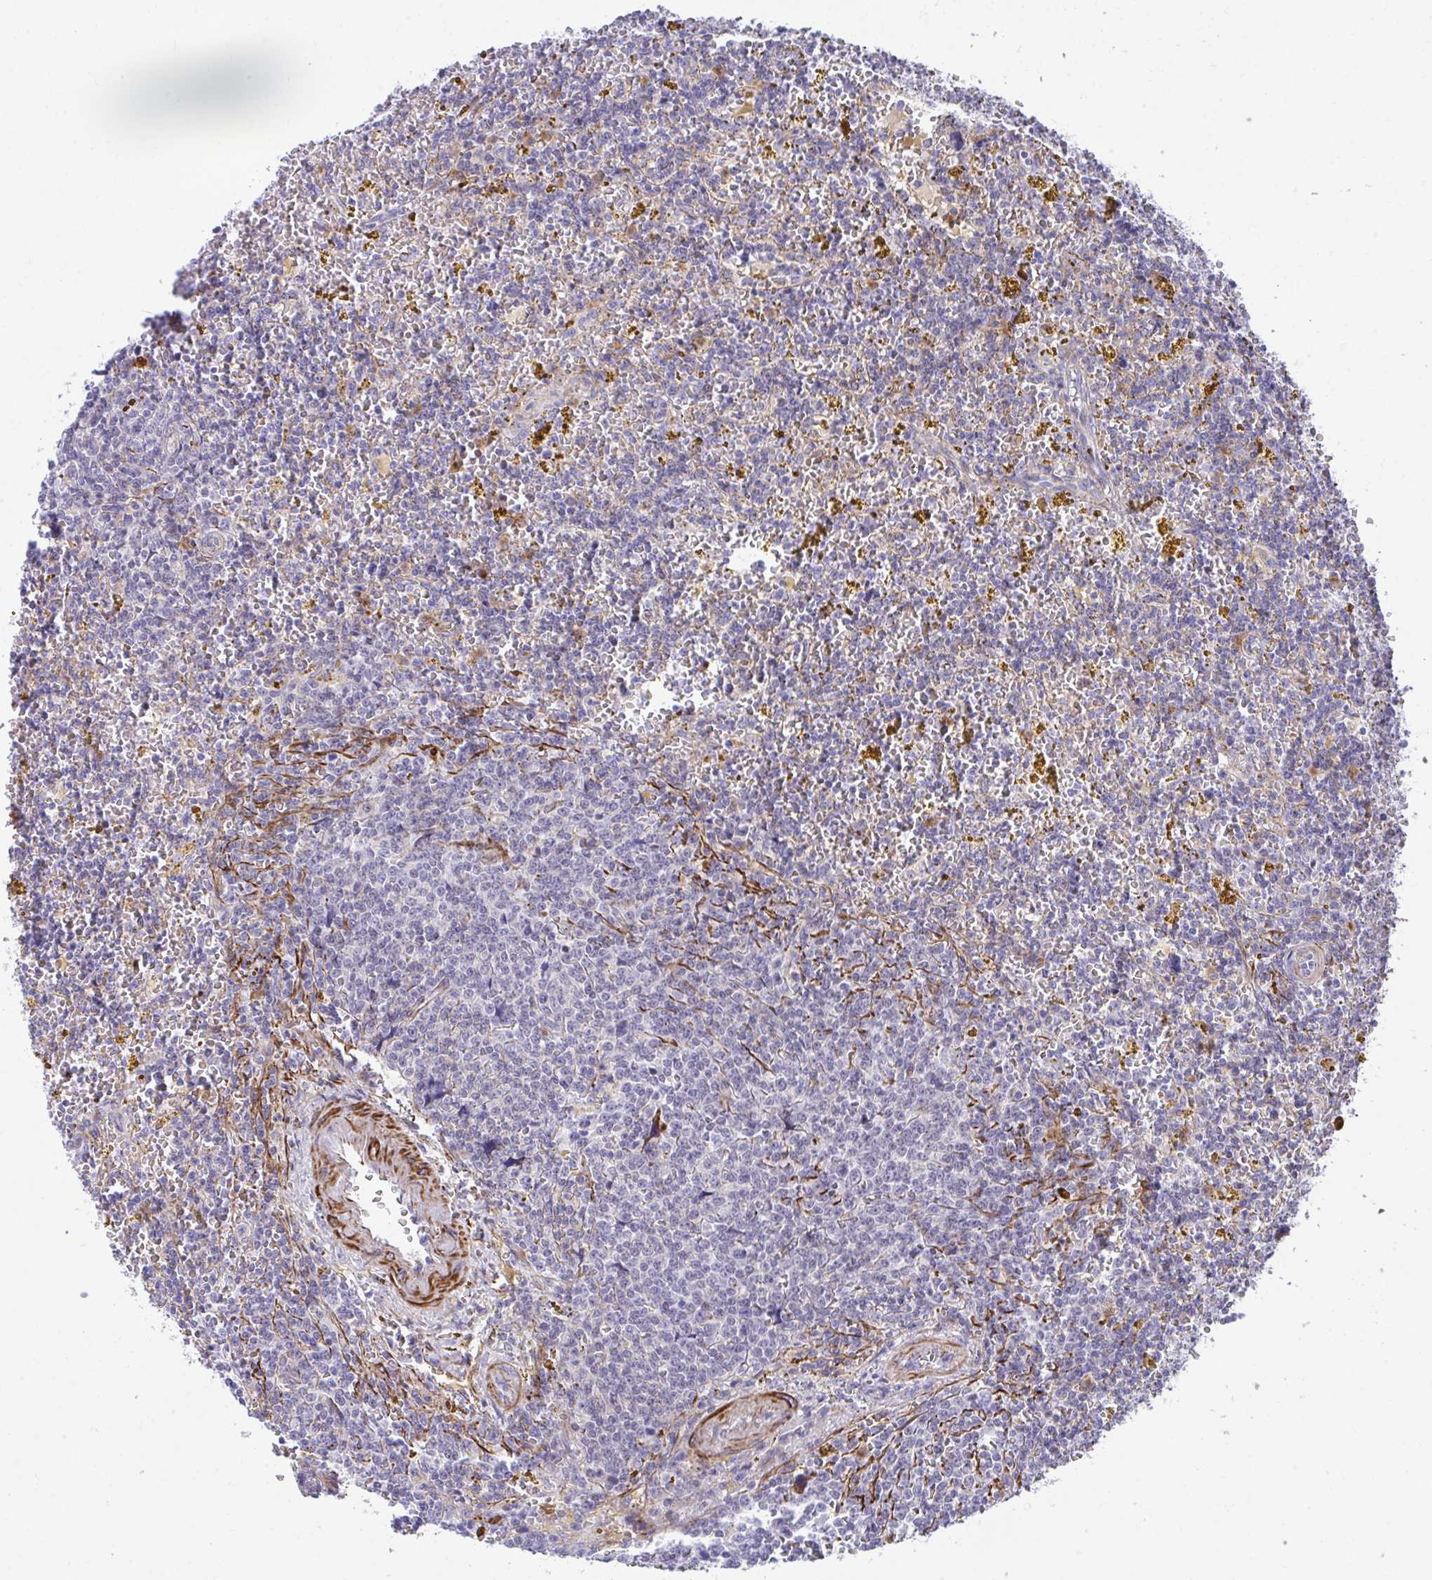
{"staining": {"intensity": "negative", "quantity": "none", "location": "none"}, "tissue": "lymphoma", "cell_type": "Tumor cells", "image_type": "cancer", "snomed": [{"axis": "morphology", "description": "Malignant lymphoma, non-Hodgkin's type, Low grade"}, {"axis": "topography", "description": "Spleen"}, {"axis": "topography", "description": "Lymph node"}], "caption": "Immunohistochemistry (IHC) micrograph of malignant lymphoma, non-Hodgkin's type (low-grade) stained for a protein (brown), which displays no expression in tumor cells. The staining is performed using DAB brown chromogen with nuclei counter-stained in using hematoxylin.", "gene": "CSTB", "patient": {"sex": "female", "age": 66}}